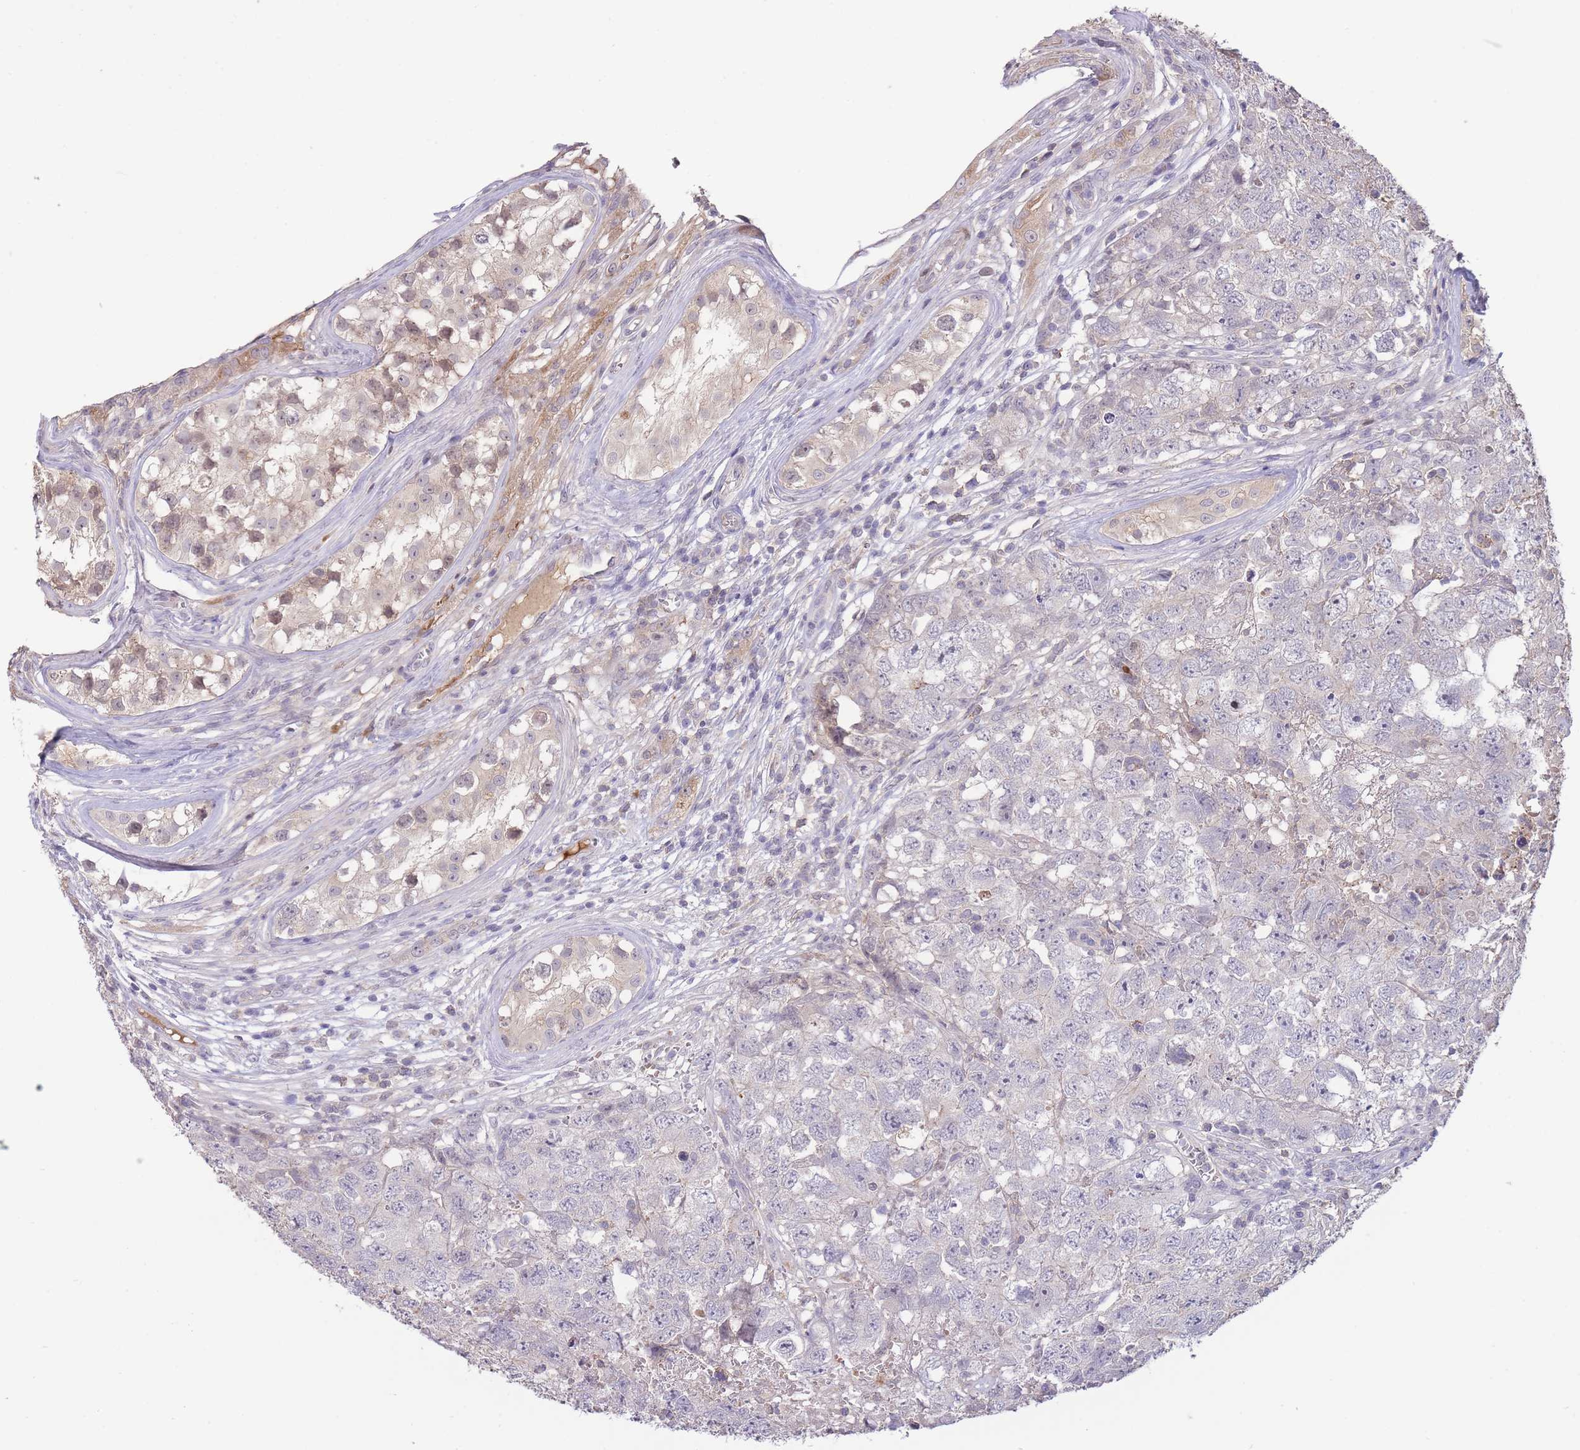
{"staining": {"intensity": "negative", "quantity": "none", "location": "none"}, "tissue": "testis cancer", "cell_type": "Tumor cells", "image_type": "cancer", "snomed": [{"axis": "morphology", "description": "Carcinoma, Embryonal, NOS"}, {"axis": "topography", "description": "Testis"}], "caption": "There is no significant staining in tumor cells of testis cancer (embryonal carcinoma).", "gene": "ZNF304", "patient": {"sex": "male", "age": 22}}